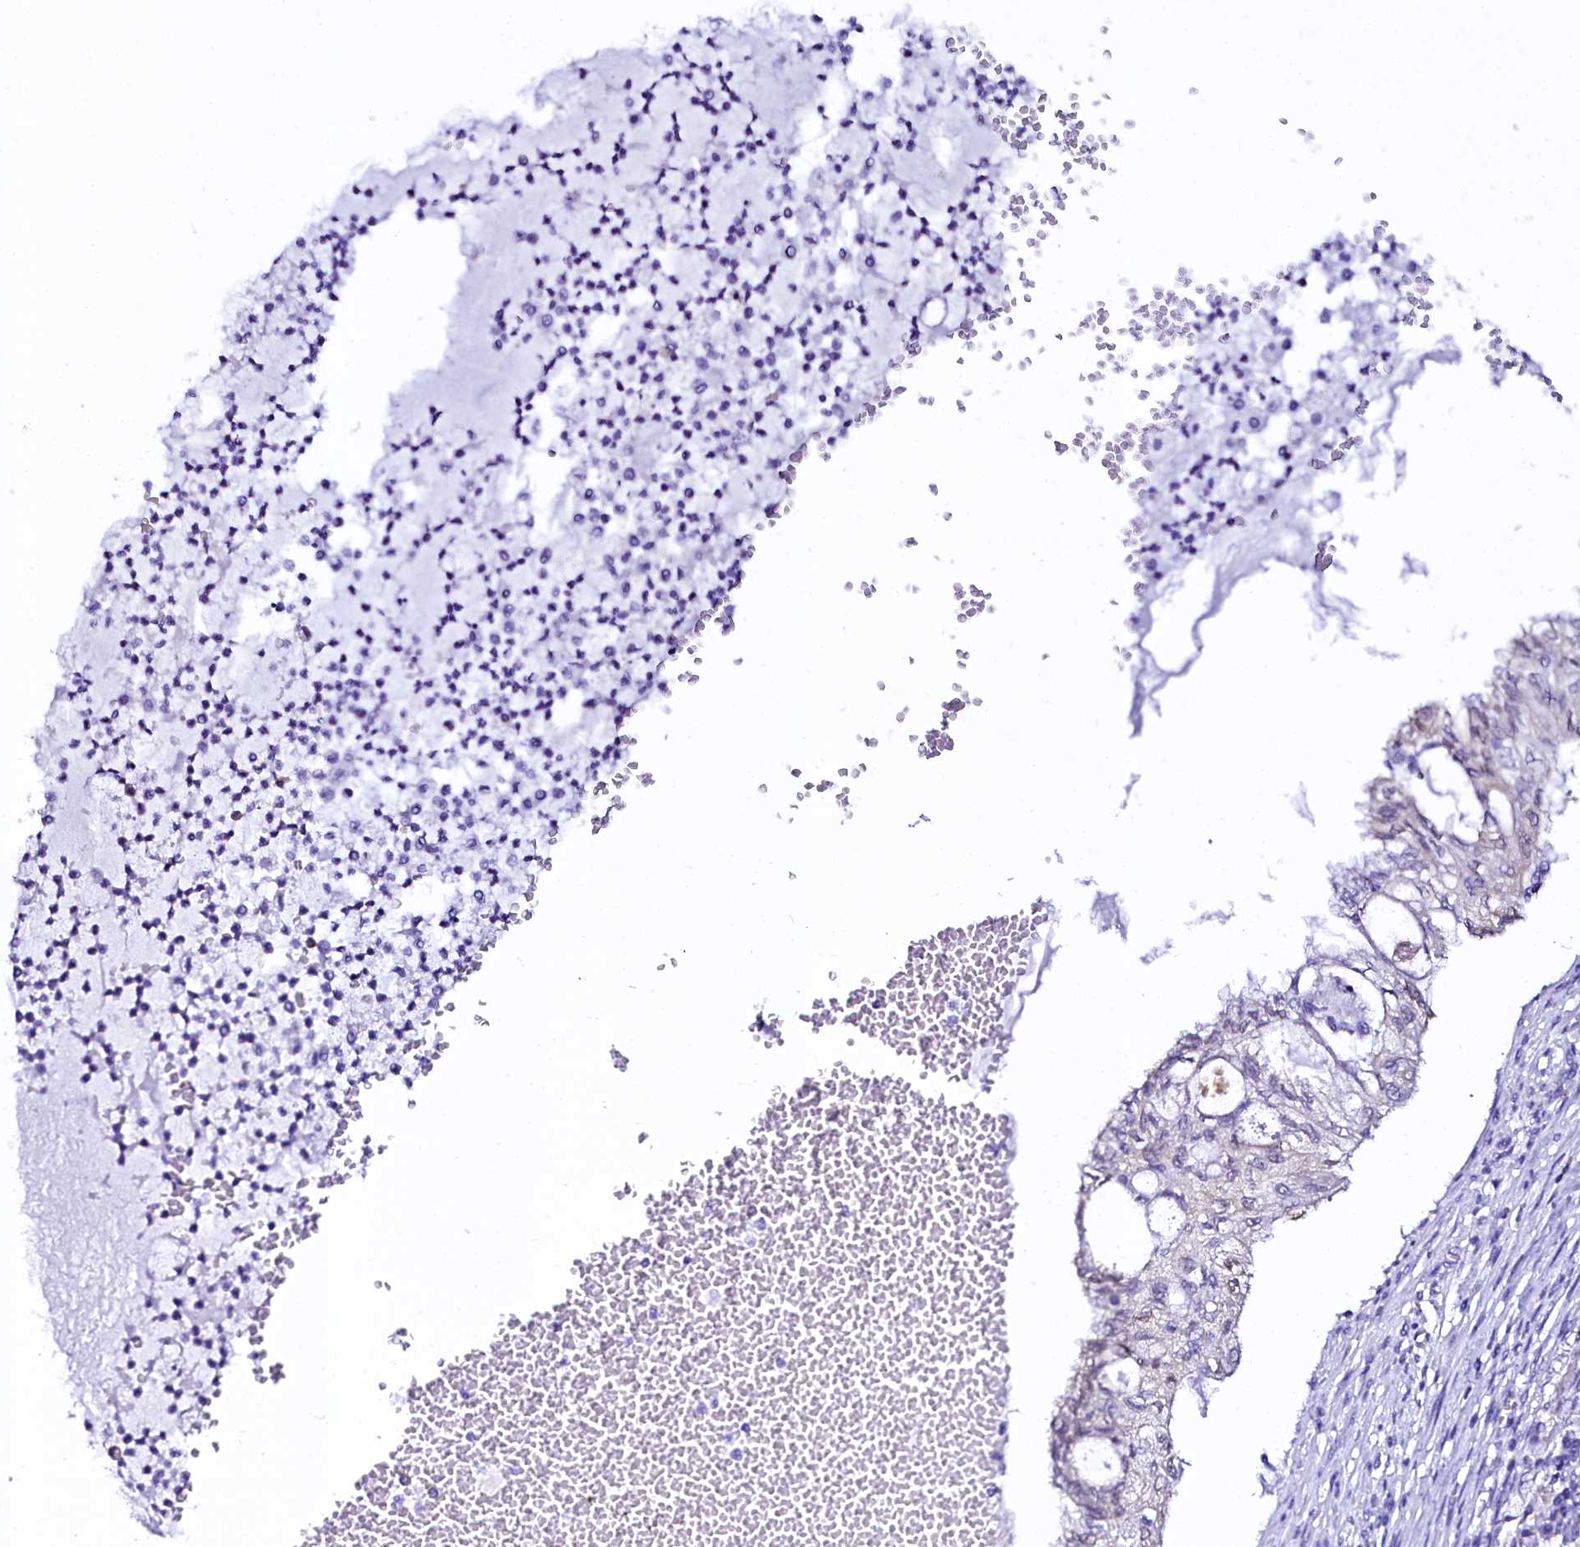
{"staining": {"intensity": "negative", "quantity": "none", "location": "none"}, "tissue": "lung cancer", "cell_type": "Tumor cells", "image_type": "cancer", "snomed": [{"axis": "morphology", "description": "Adenocarcinoma, NOS"}, {"axis": "topography", "description": "Lung"}], "caption": "High power microscopy photomicrograph of an immunohistochemistry histopathology image of adenocarcinoma (lung), revealing no significant expression in tumor cells.", "gene": "SORD", "patient": {"sex": "female", "age": 70}}